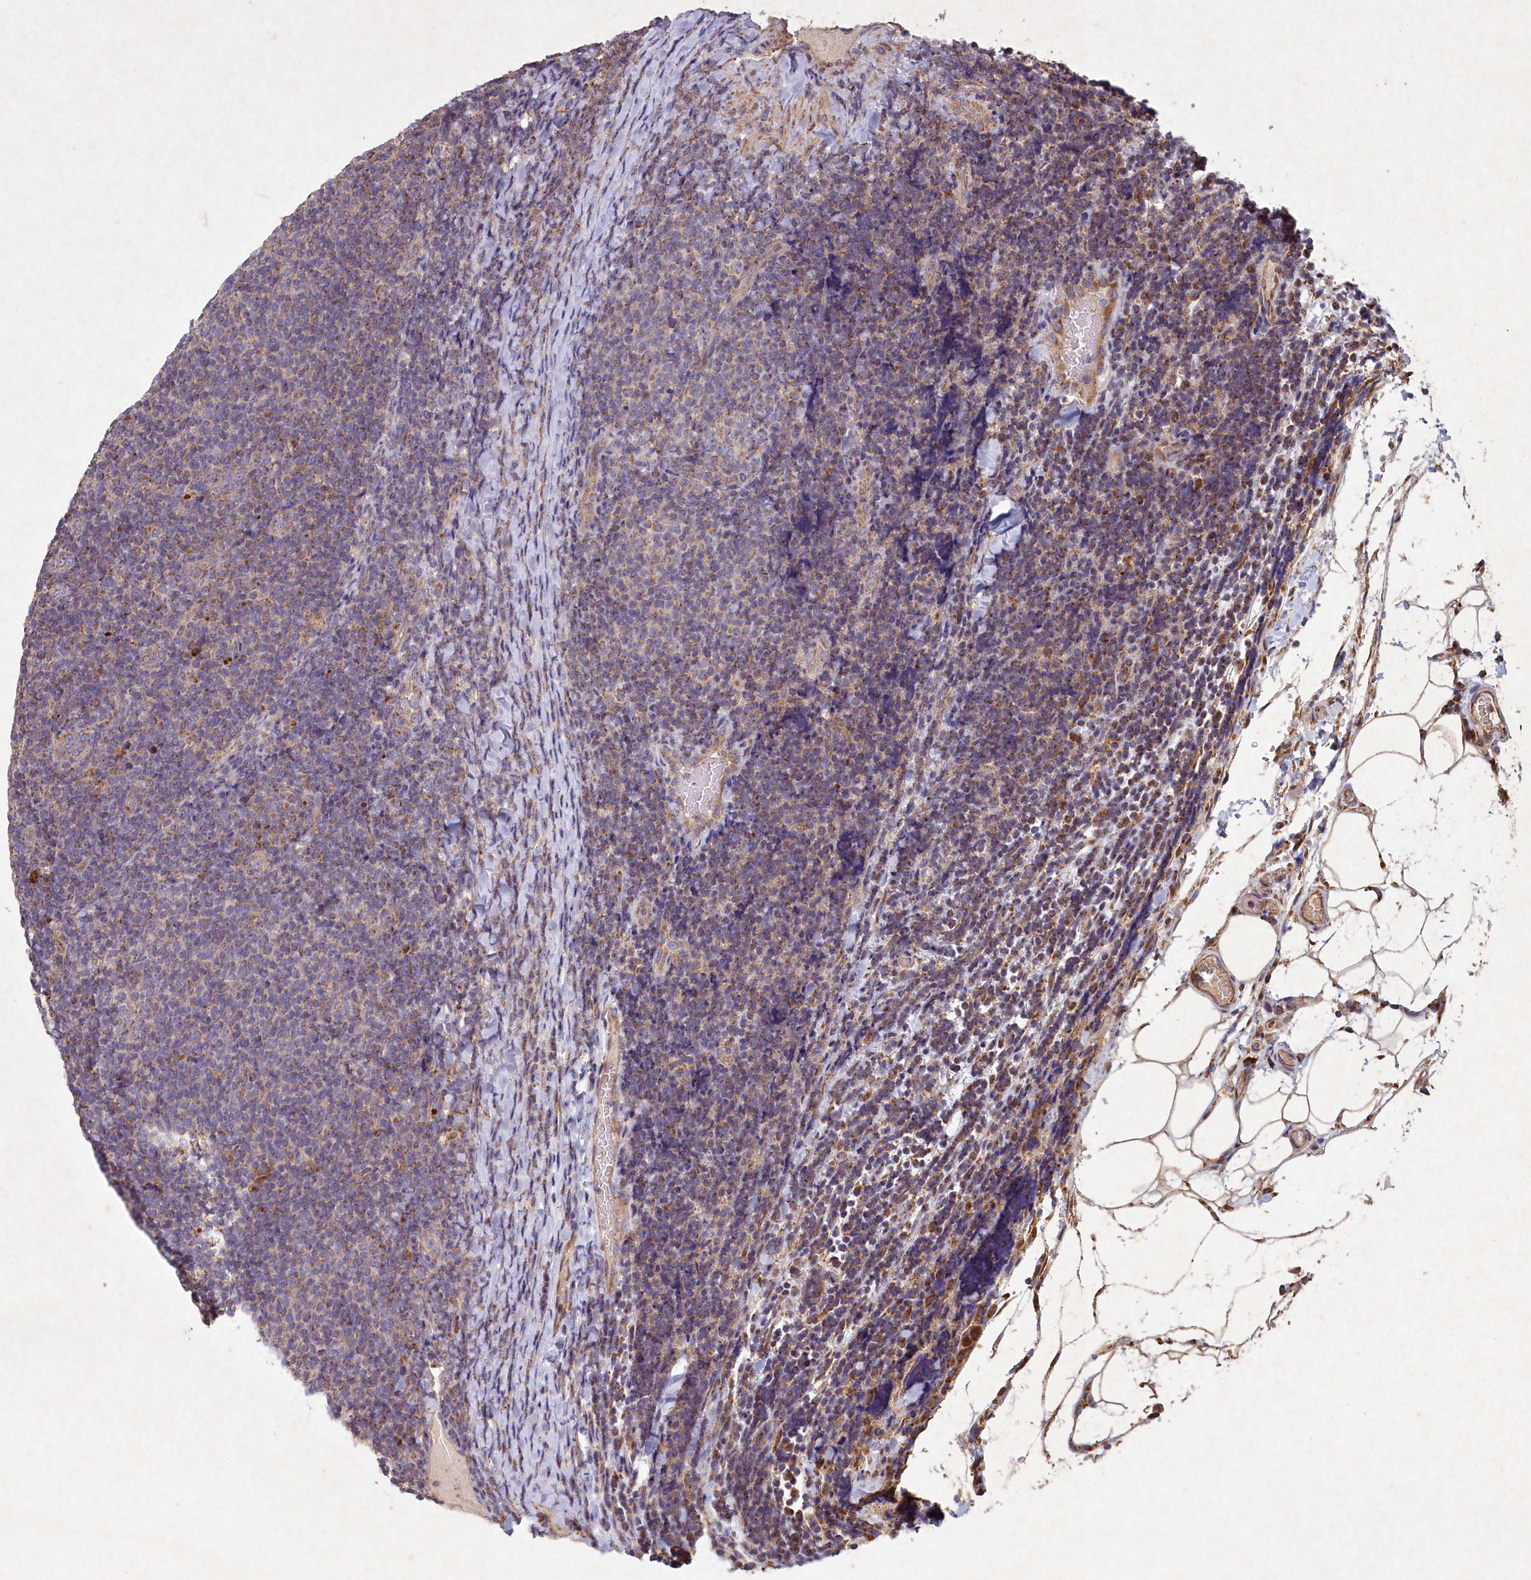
{"staining": {"intensity": "moderate", "quantity": "25%-75%", "location": "cytoplasmic/membranous"}, "tissue": "lymphoma", "cell_type": "Tumor cells", "image_type": "cancer", "snomed": [{"axis": "morphology", "description": "Malignant lymphoma, non-Hodgkin's type, Low grade"}, {"axis": "topography", "description": "Lymph node"}], "caption": "Immunohistochemistry micrograph of human low-grade malignant lymphoma, non-Hodgkin's type stained for a protein (brown), which exhibits medium levels of moderate cytoplasmic/membranous expression in approximately 25%-75% of tumor cells.", "gene": "CIAO2B", "patient": {"sex": "male", "age": 66}}